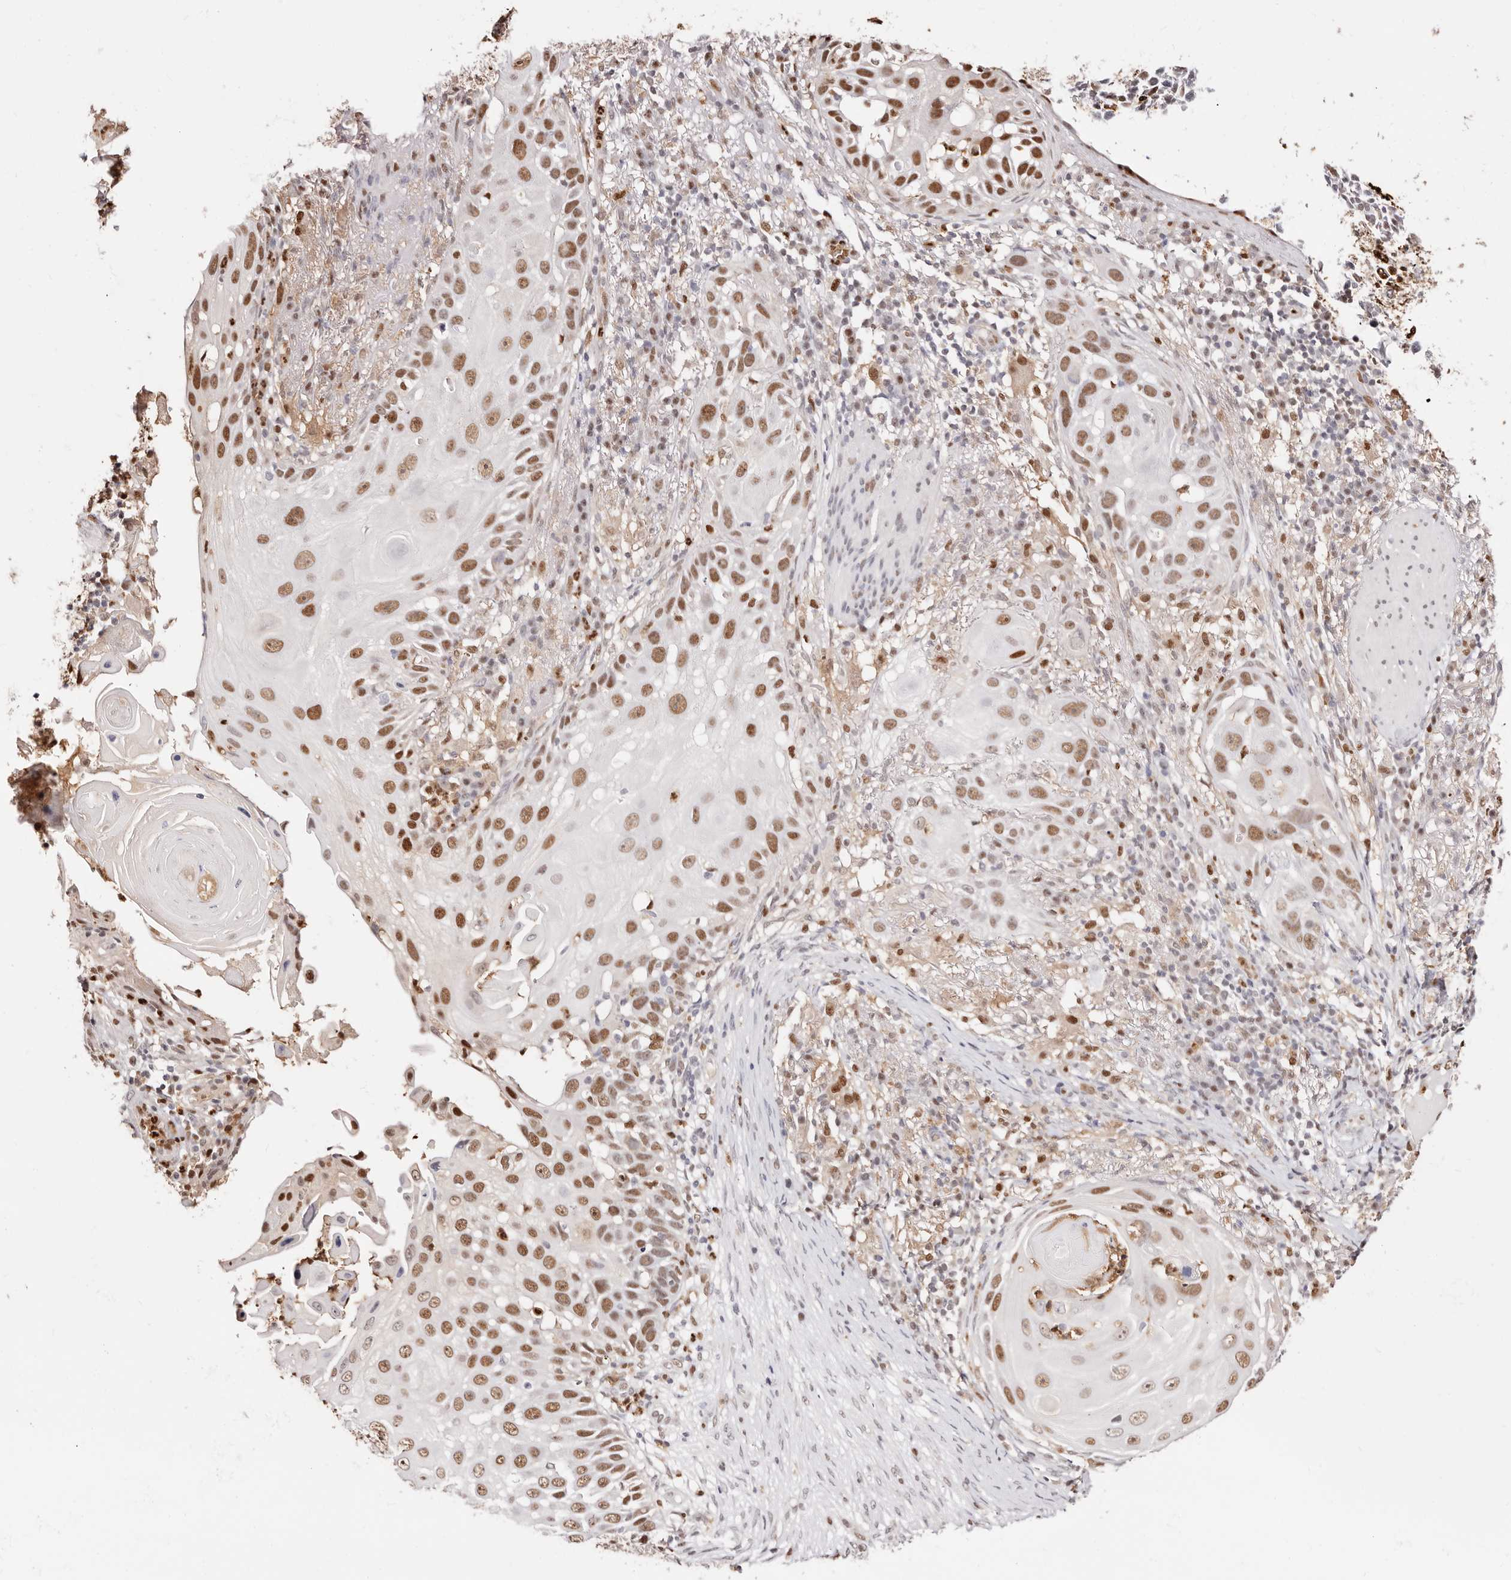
{"staining": {"intensity": "moderate", "quantity": ">75%", "location": "nuclear"}, "tissue": "skin cancer", "cell_type": "Tumor cells", "image_type": "cancer", "snomed": [{"axis": "morphology", "description": "Squamous cell carcinoma, NOS"}, {"axis": "topography", "description": "Skin"}], "caption": "Protein expression analysis of skin squamous cell carcinoma demonstrates moderate nuclear expression in approximately >75% of tumor cells.", "gene": "TKT", "patient": {"sex": "female", "age": 44}}